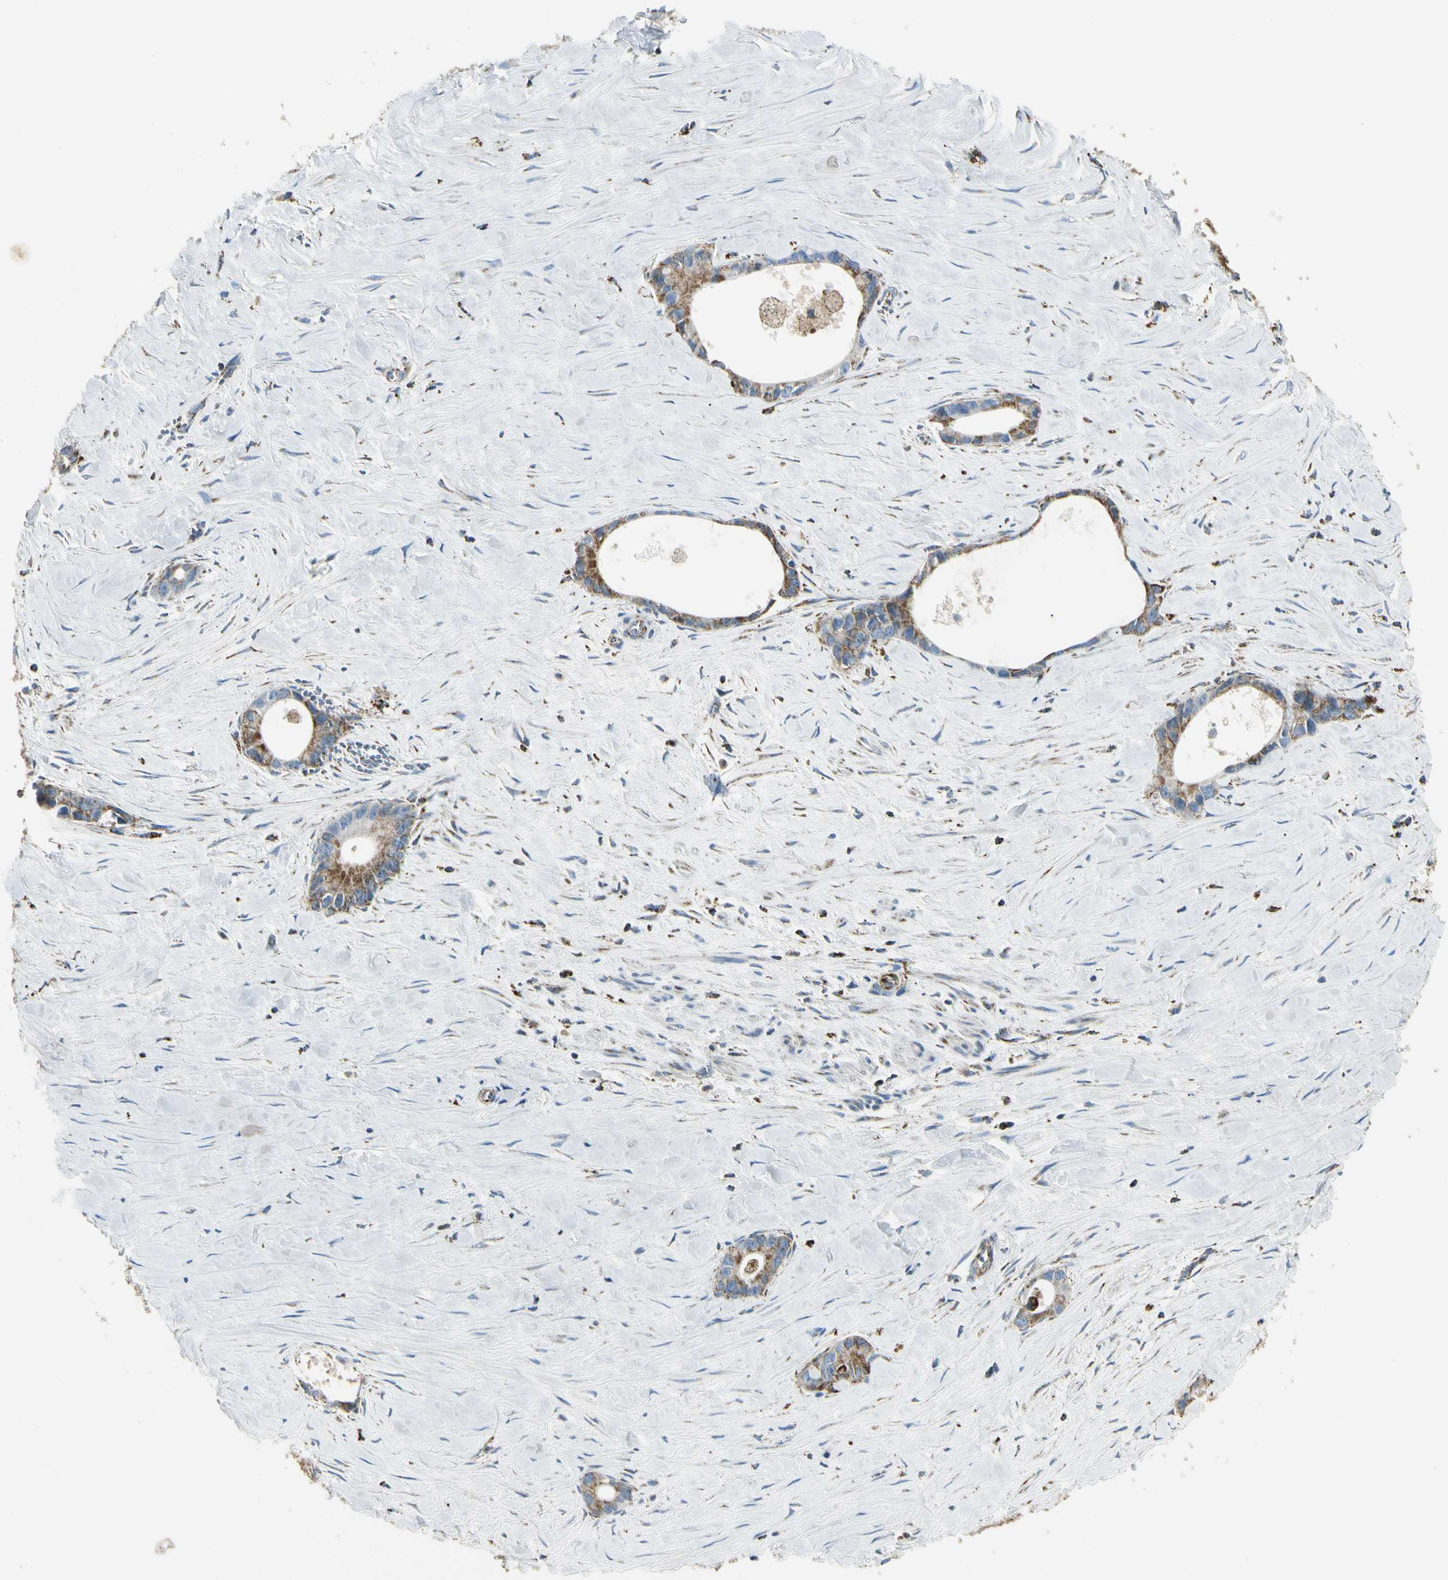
{"staining": {"intensity": "moderate", "quantity": "<25%", "location": "cytoplasmic/membranous"}, "tissue": "liver cancer", "cell_type": "Tumor cells", "image_type": "cancer", "snomed": [{"axis": "morphology", "description": "Cholangiocarcinoma"}, {"axis": "topography", "description": "Liver"}], "caption": "Liver cholangiocarcinoma stained for a protein (brown) exhibits moderate cytoplasmic/membranous positive positivity in about <25% of tumor cells.", "gene": "ME2", "patient": {"sex": "female", "age": 55}}